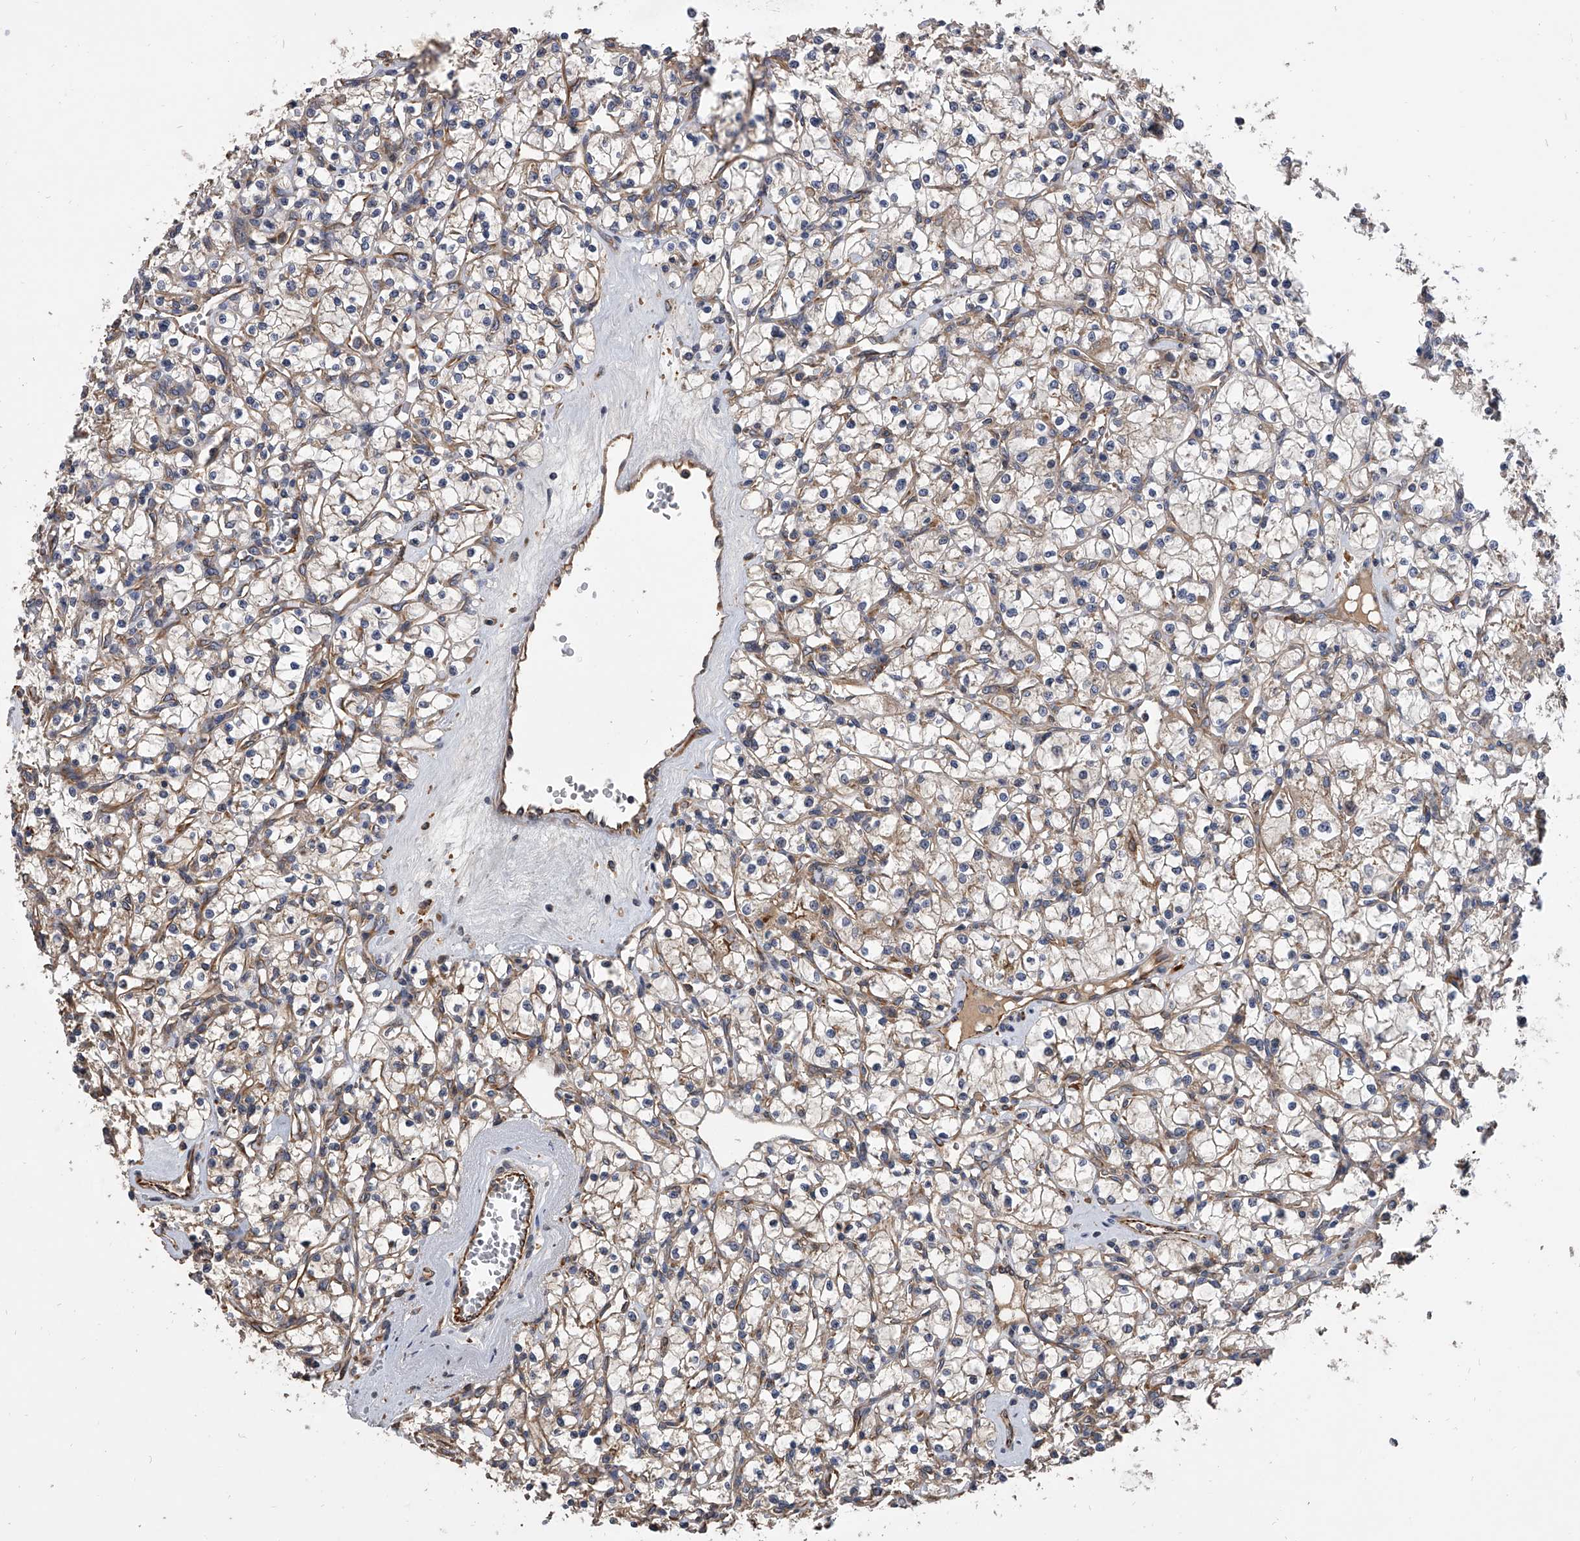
{"staining": {"intensity": "weak", "quantity": "<25%", "location": "cytoplasmic/membranous"}, "tissue": "renal cancer", "cell_type": "Tumor cells", "image_type": "cancer", "snomed": [{"axis": "morphology", "description": "Adenocarcinoma, NOS"}, {"axis": "topography", "description": "Kidney"}], "caption": "An image of renal adenocarcinoma stained for a protein exhibits no brown staining in tumor cells. The staining was performed using DAB (3,3'-diaminobenzidine) to visualize the protein expression in brown, while the nuclei were stained in blue with hematoxylin (Magnification: 20x).", "gene": "EXOC4", "patient": {"sex": "female", "age": 59}}